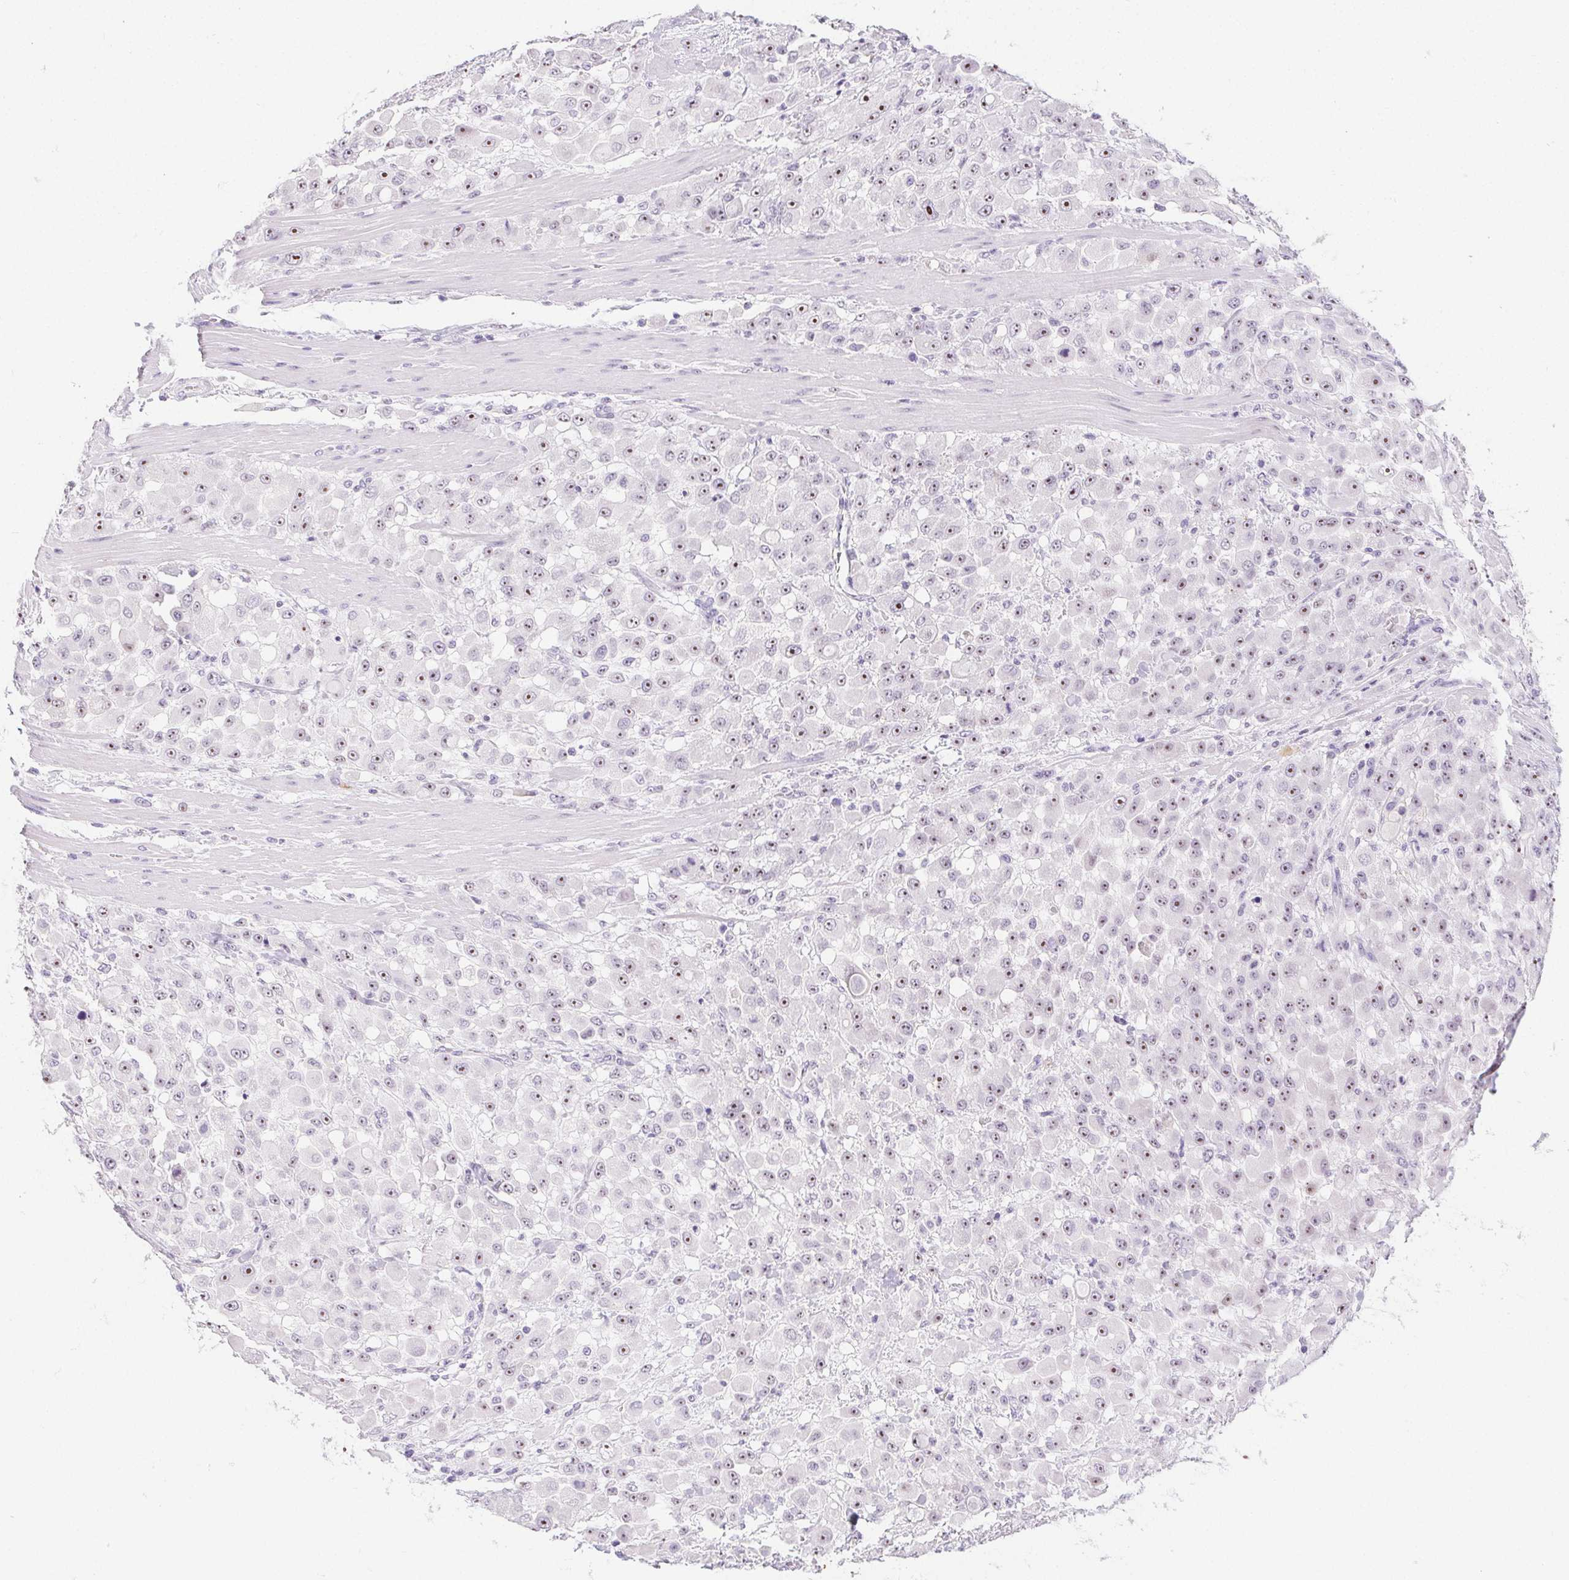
{"staining": {"intensity": "moderate", "quantity": ">75%", "location": "nuclear"}, "tissue": "stomach cancer", "cell_type": "Tumor cells", "image_type": "cancer", "snomed": [{"axis": "morphology", "description": "Adenocarcinoma, NOS"}, {"axis": "topography", "description": "Stomach"}], "caption": "IHC photomicrograph of human stomach adenocarcinoma stained for a protein (brown), which demonstrates medium levels of moderate nuclear expression in about >75% of tumor cells.", "gene": "ST8SIA3", "patient": {"sex": "female", "age": 76}}